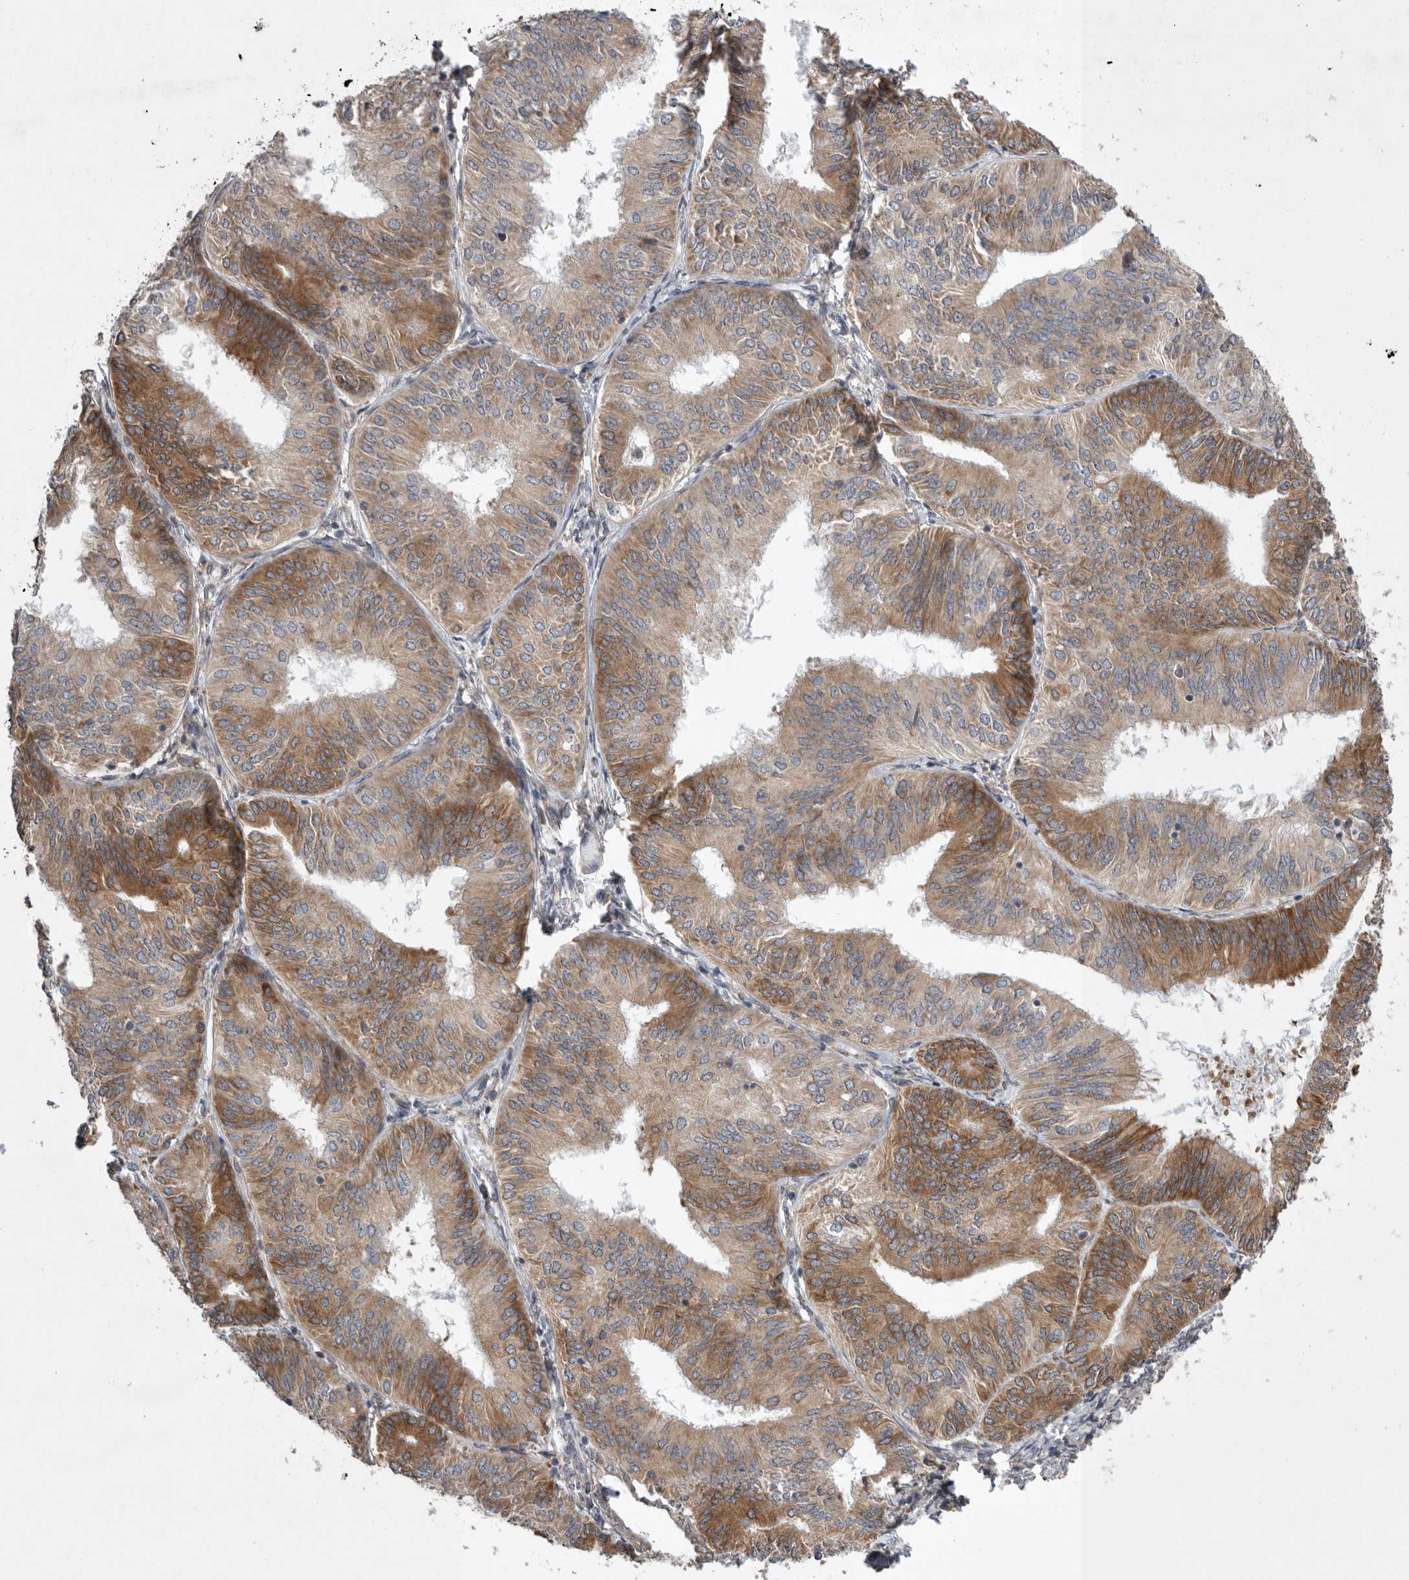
{"staining": {"intensity": "moderate", "quantity": ">75%", "location": "cytoplasmic/membranous"}, "tissue": "endometrial cancer", "cell_type": "Tumor cells", "image_type": "cancer", "snomed": [{"axis": "morphology", "description": "Adenocarcinoma, NOS"}, {"axis": "topography", "description": "Endometrium"}], "caption": "A photomicrograph of endometrial adenocarcinoma stained for a protein reveals moderate cytoplasmic/membranous brown staining in tumor cells.", "gene": "GANAB", "patient": {"sex": "female", "age": 58}}